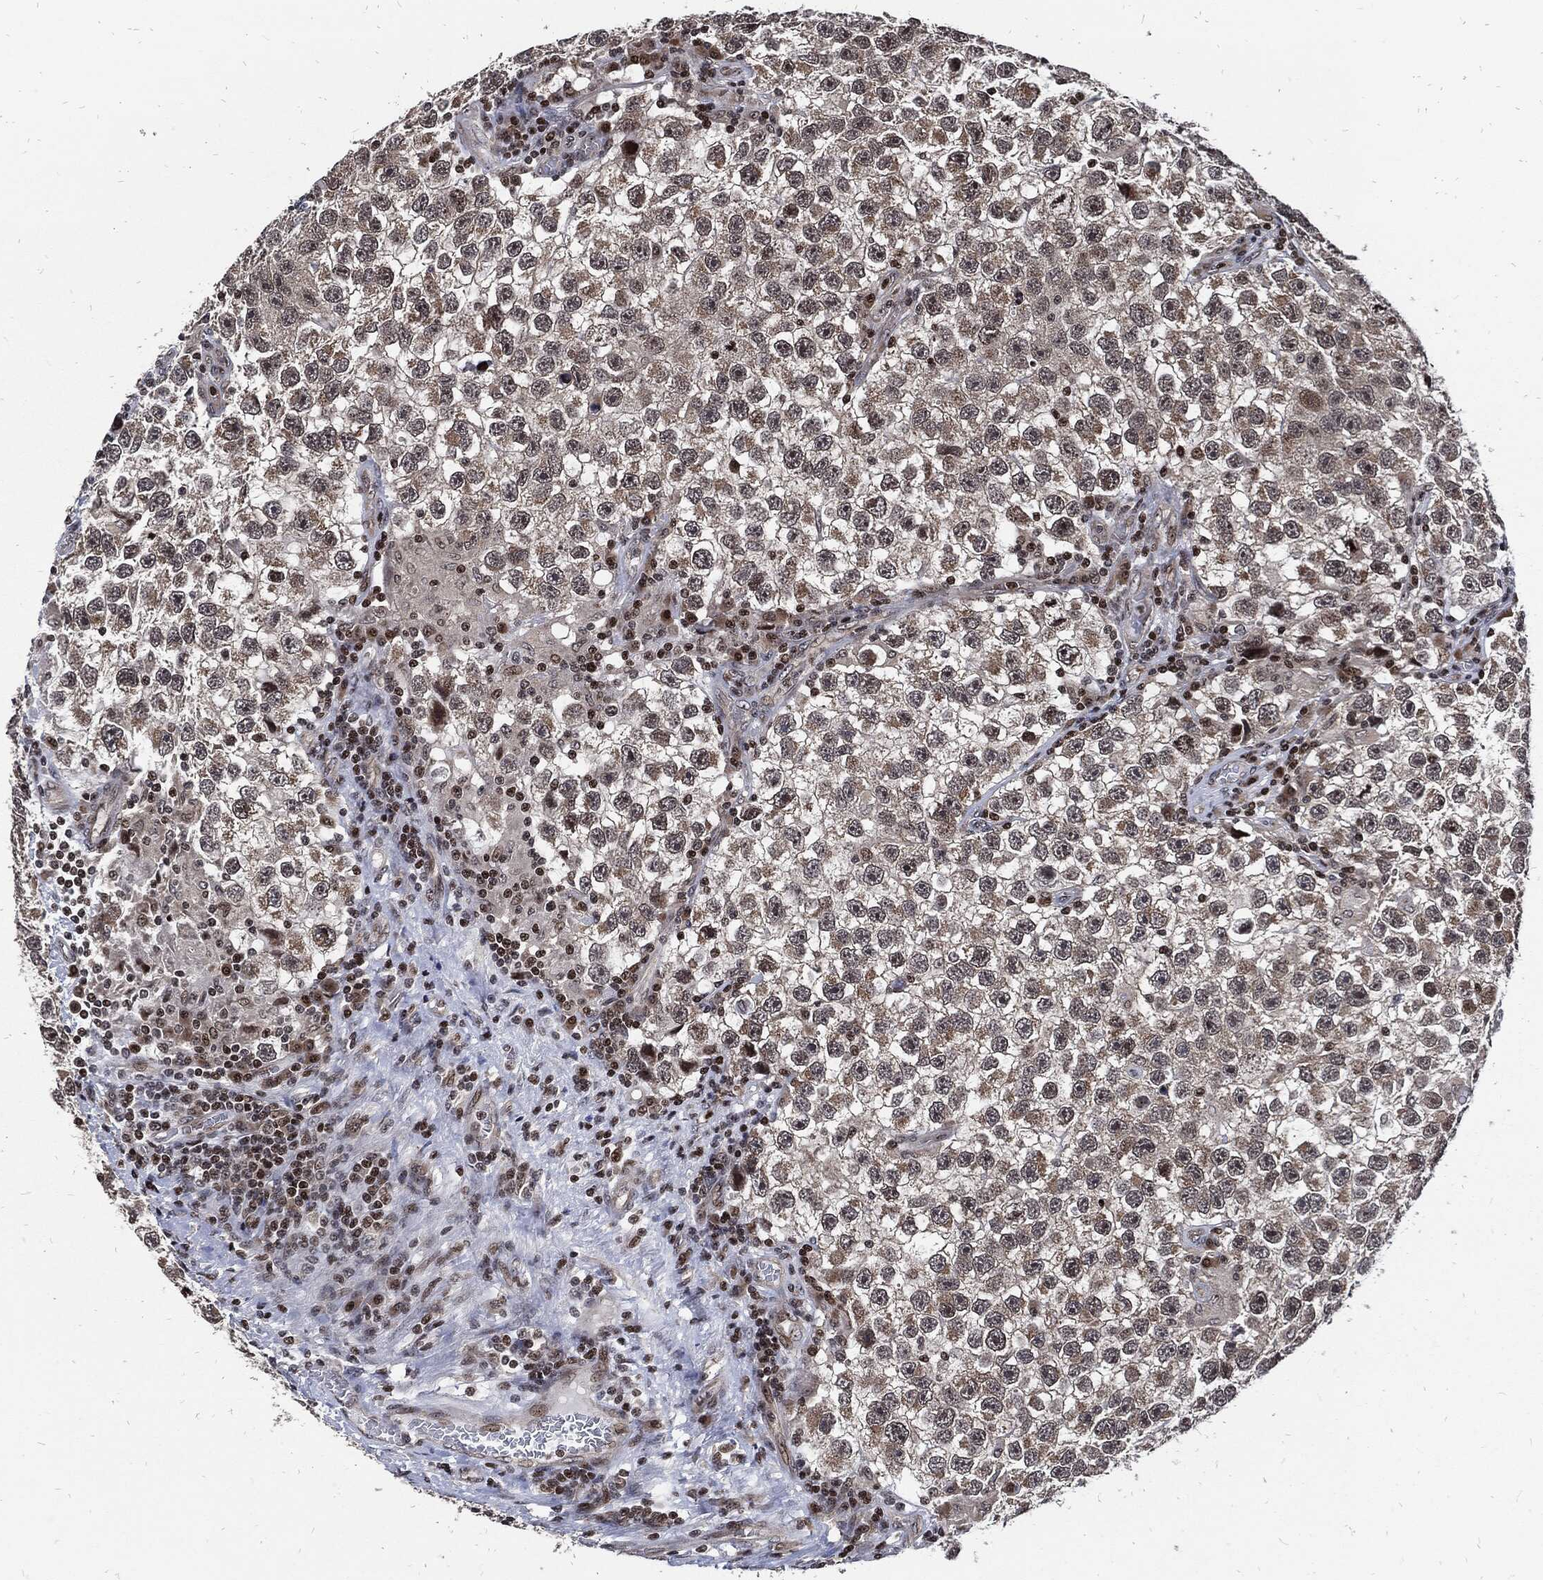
{"staining": {"intensity": "weak", "quantity": ">75%", "location": "cytoplasmic/membranous"}, "tissue": "testis cancer", "cell_type": "Tumor cells", "image_type": "cancer", "snomed": [{"axis": "morphology", "description": "Seminoma, NOS"}, {"axis": "topography", "description": "Testis"}], "caption": "A low amount of weak cytoplasmic/membranous staining is present in about >75% of tumor cells in testis cancer tissue. (Stains: DAB in brown, nuclei in blue, Microscopy: brightfield microscopy at high magnification).", "gene": "ZNF775", "patient": {"sex": "male", "age": 26}}